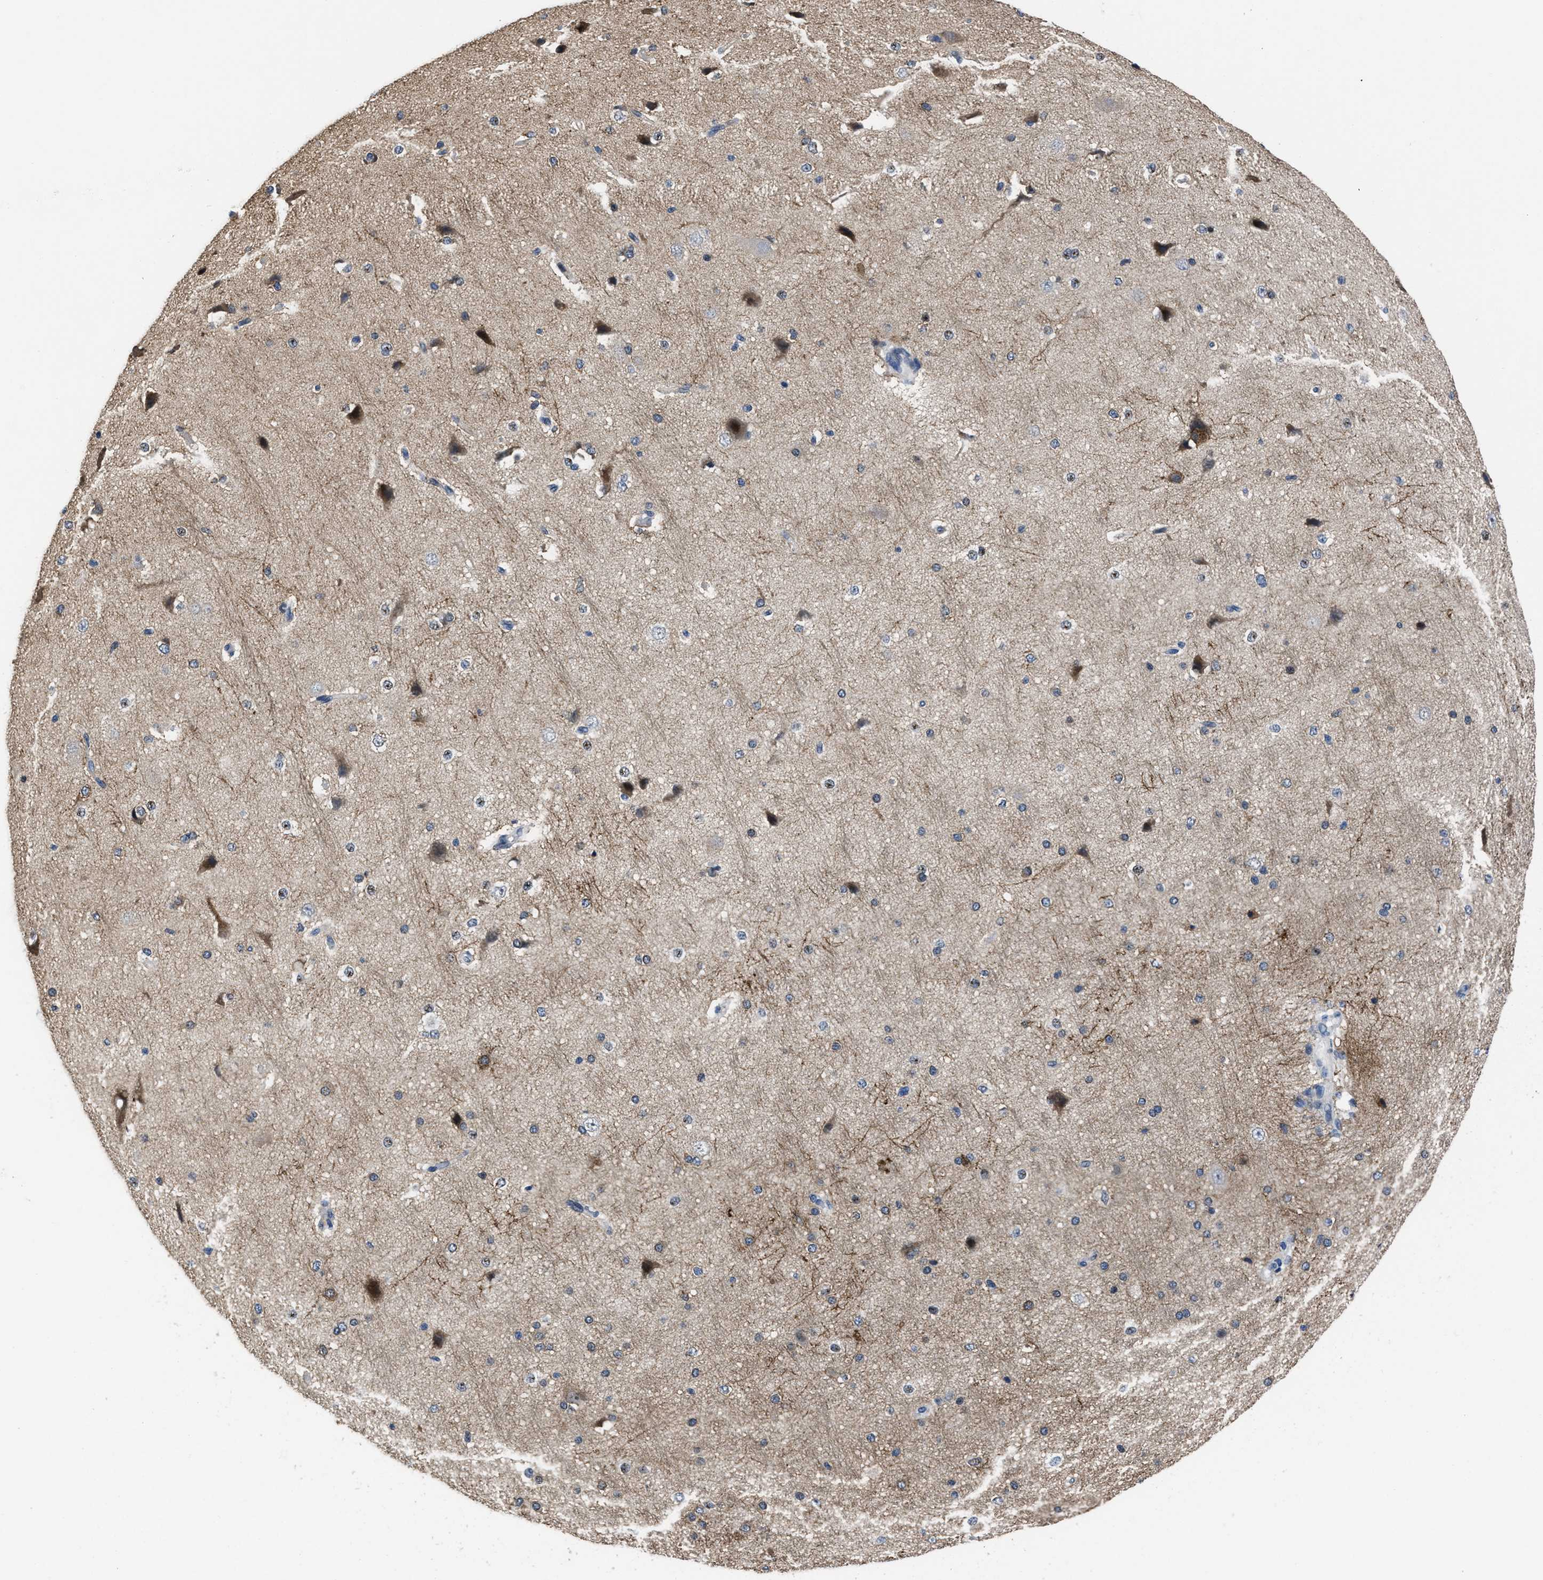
{"staining": {"intensity": "negative", "quantity": "none", "location": "none"}, "tissue": "cerebral cortex", "cell_type": "Endothelial cells", "image_type": "normal", "snomed": [{"axis": "morphology", "description": "Normal tissue, NOS"}, {"axis": "morphology", "description": "Developmental malformation"}, {"axis": "topography", "description": "Cerebral cortex"}], "caption": "This is an immunohistochemistry photomicrograph of unremarkable cerebral cortex. There is no staining in endothelial cells.", "gene": "MARCKSL1", "patient": {"sex": "female", "age": 30}}